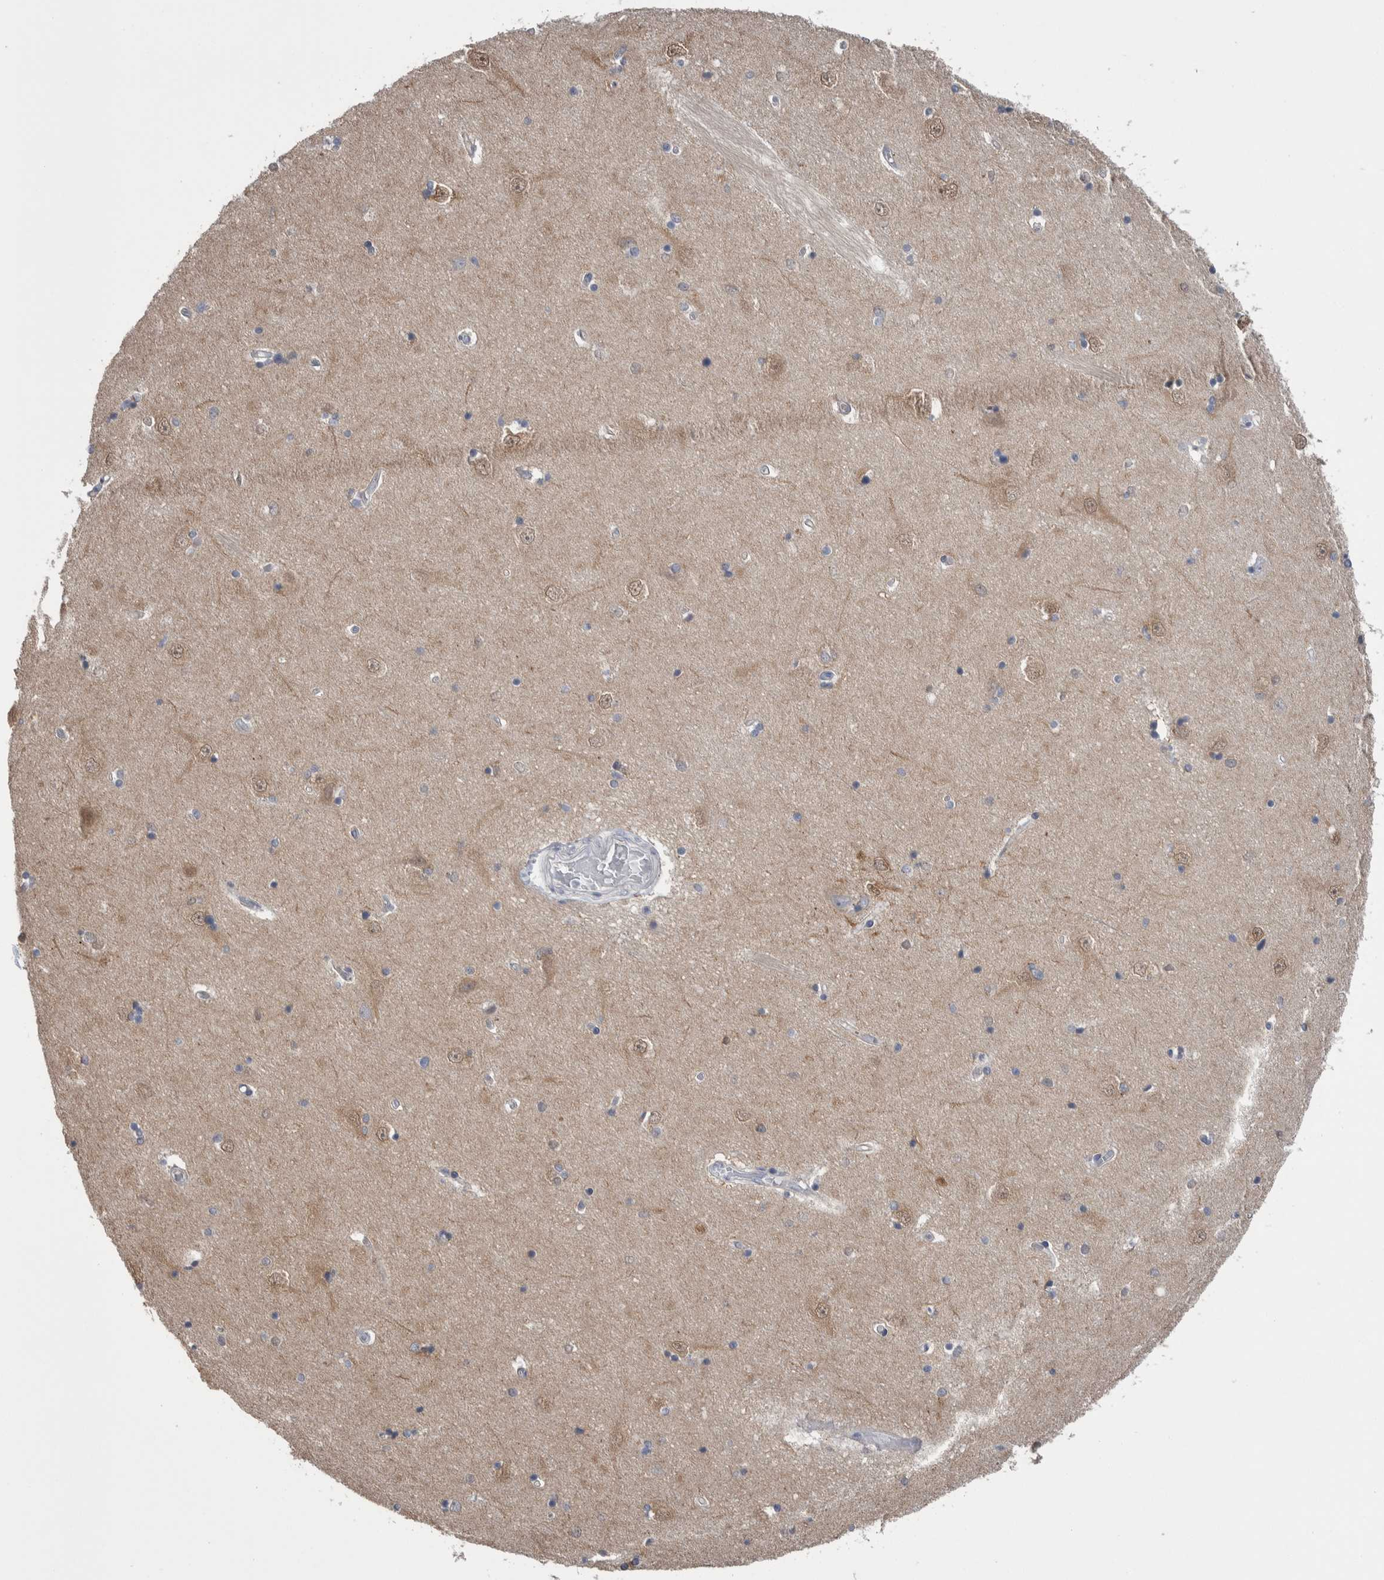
{"staining": {"intensity": "weak", "quantity": "25%-75%", "location": "cytoplasmic/membranous"}, "tissue": "hippocampus", "cell_type": "Glial cells", "image_type": "normal", "snomed": [{"axis": "morphology", "description": "Normal tissue, NOS"}, {"axis": "topography", "description": "Hippocampus"}], "caption": "Immunohistochemistry image of benign hippocampus stained for a protein (brown), which reveals low levels of weak cytoplasmic/membranous positivity in about 25%-75% of glial cells.", "gene": "GPHN", "patient": {"sex": "male", "age": 45}}